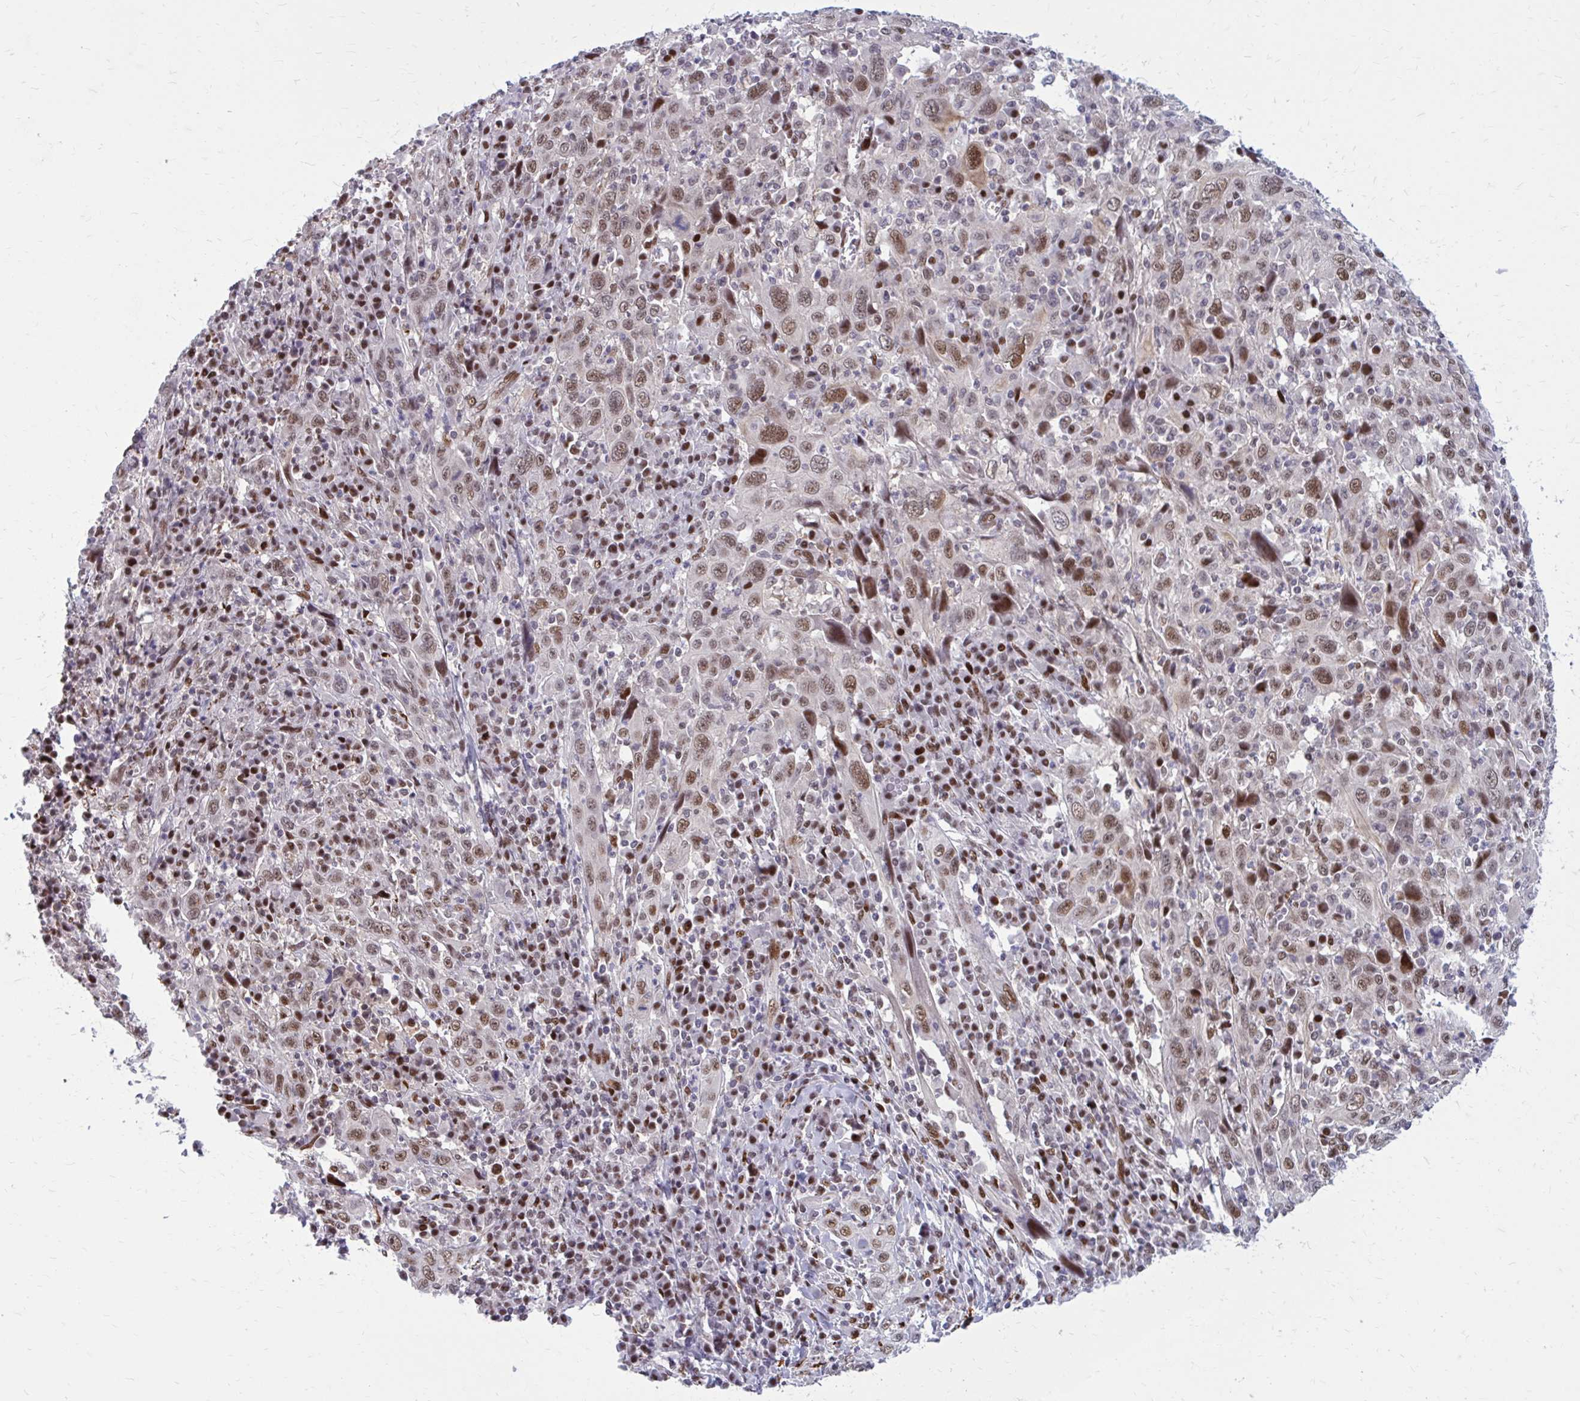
{"staining": {"intensity": "moderate", "quantity": ">75%", "location": "nuclear"}, "tissue": "cervical cancer", "cell_type": "Tumor cells", "image_type": "cancer", "snomed": [{"axis": "morphology", "description": "Squamous cell carcinoma, NOS"}, {"axis": "topography", "description": "Cervix"}], "caption": "Immunohistochemical staining of human squamous cell carcinoma (cervical) reveals medium levels of moderate nuclear staining in about >75% of tumor cells. (Brightfield microscopy of DAB IHC at high magnification).", "gene": "PSME4", "patient": {"sex": "female", "age": 46}}